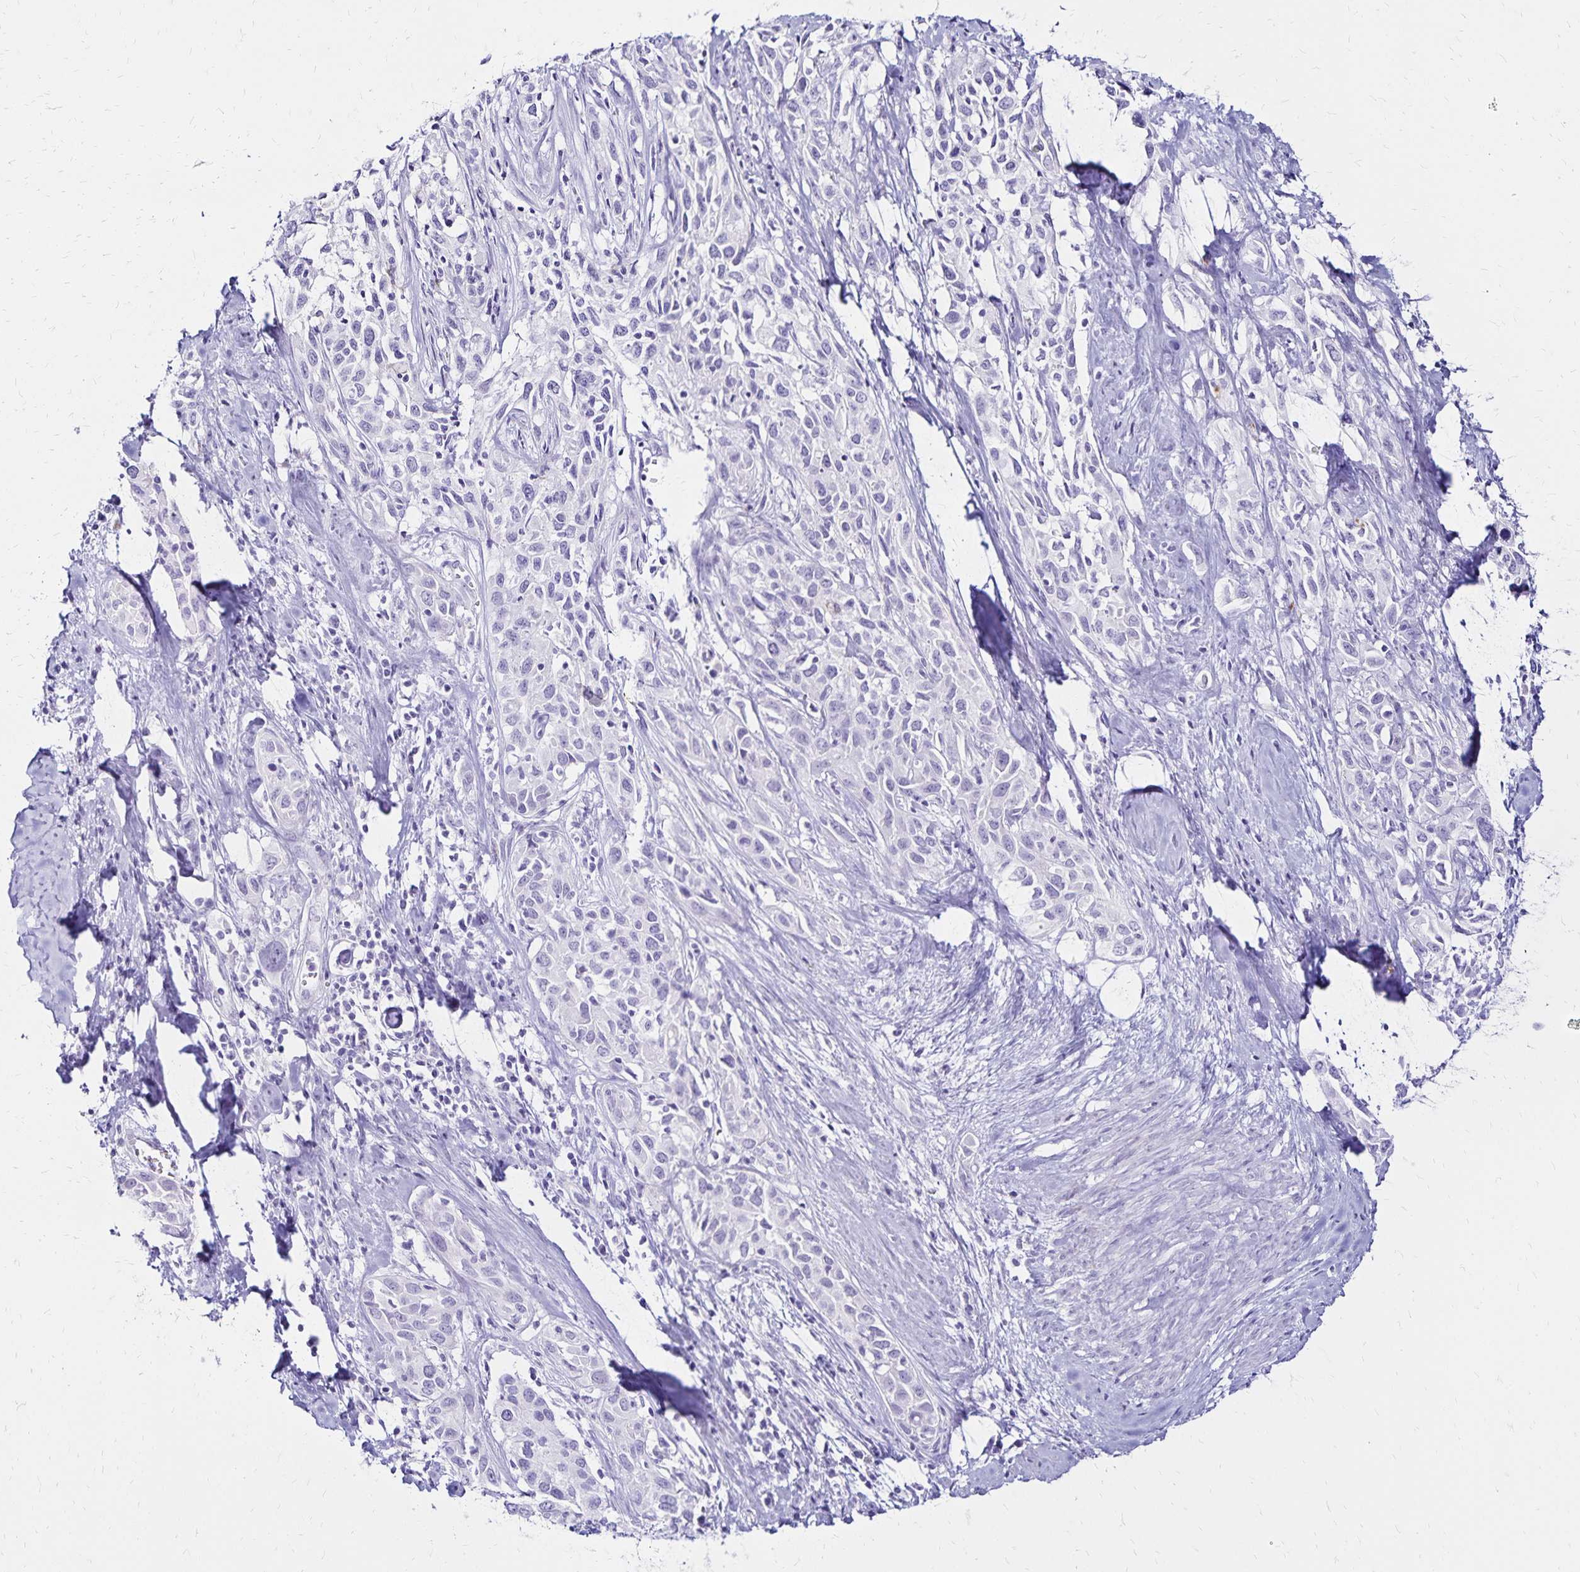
{"staining": {"intensity": "negative", "quantity": "none", "location": "none"}, "tissue": "cervical cancer", "cell_type": "Tumor cells", "image_type": "cancer", "snomed": [{"axis": "morphology", "description": "Squamous cell carcinoma, NOS"}, {"axis": "topography", "description": "Cervix"}], "caption": "The photomicrograph reveals no staining of tumor cells in cervical cancer. (Brightfield microscopy of DAB immunohistochemistry (IHC) at high magnification).", "gene": "LIN28B", "patient": {"sex": "female", "age": 51}}